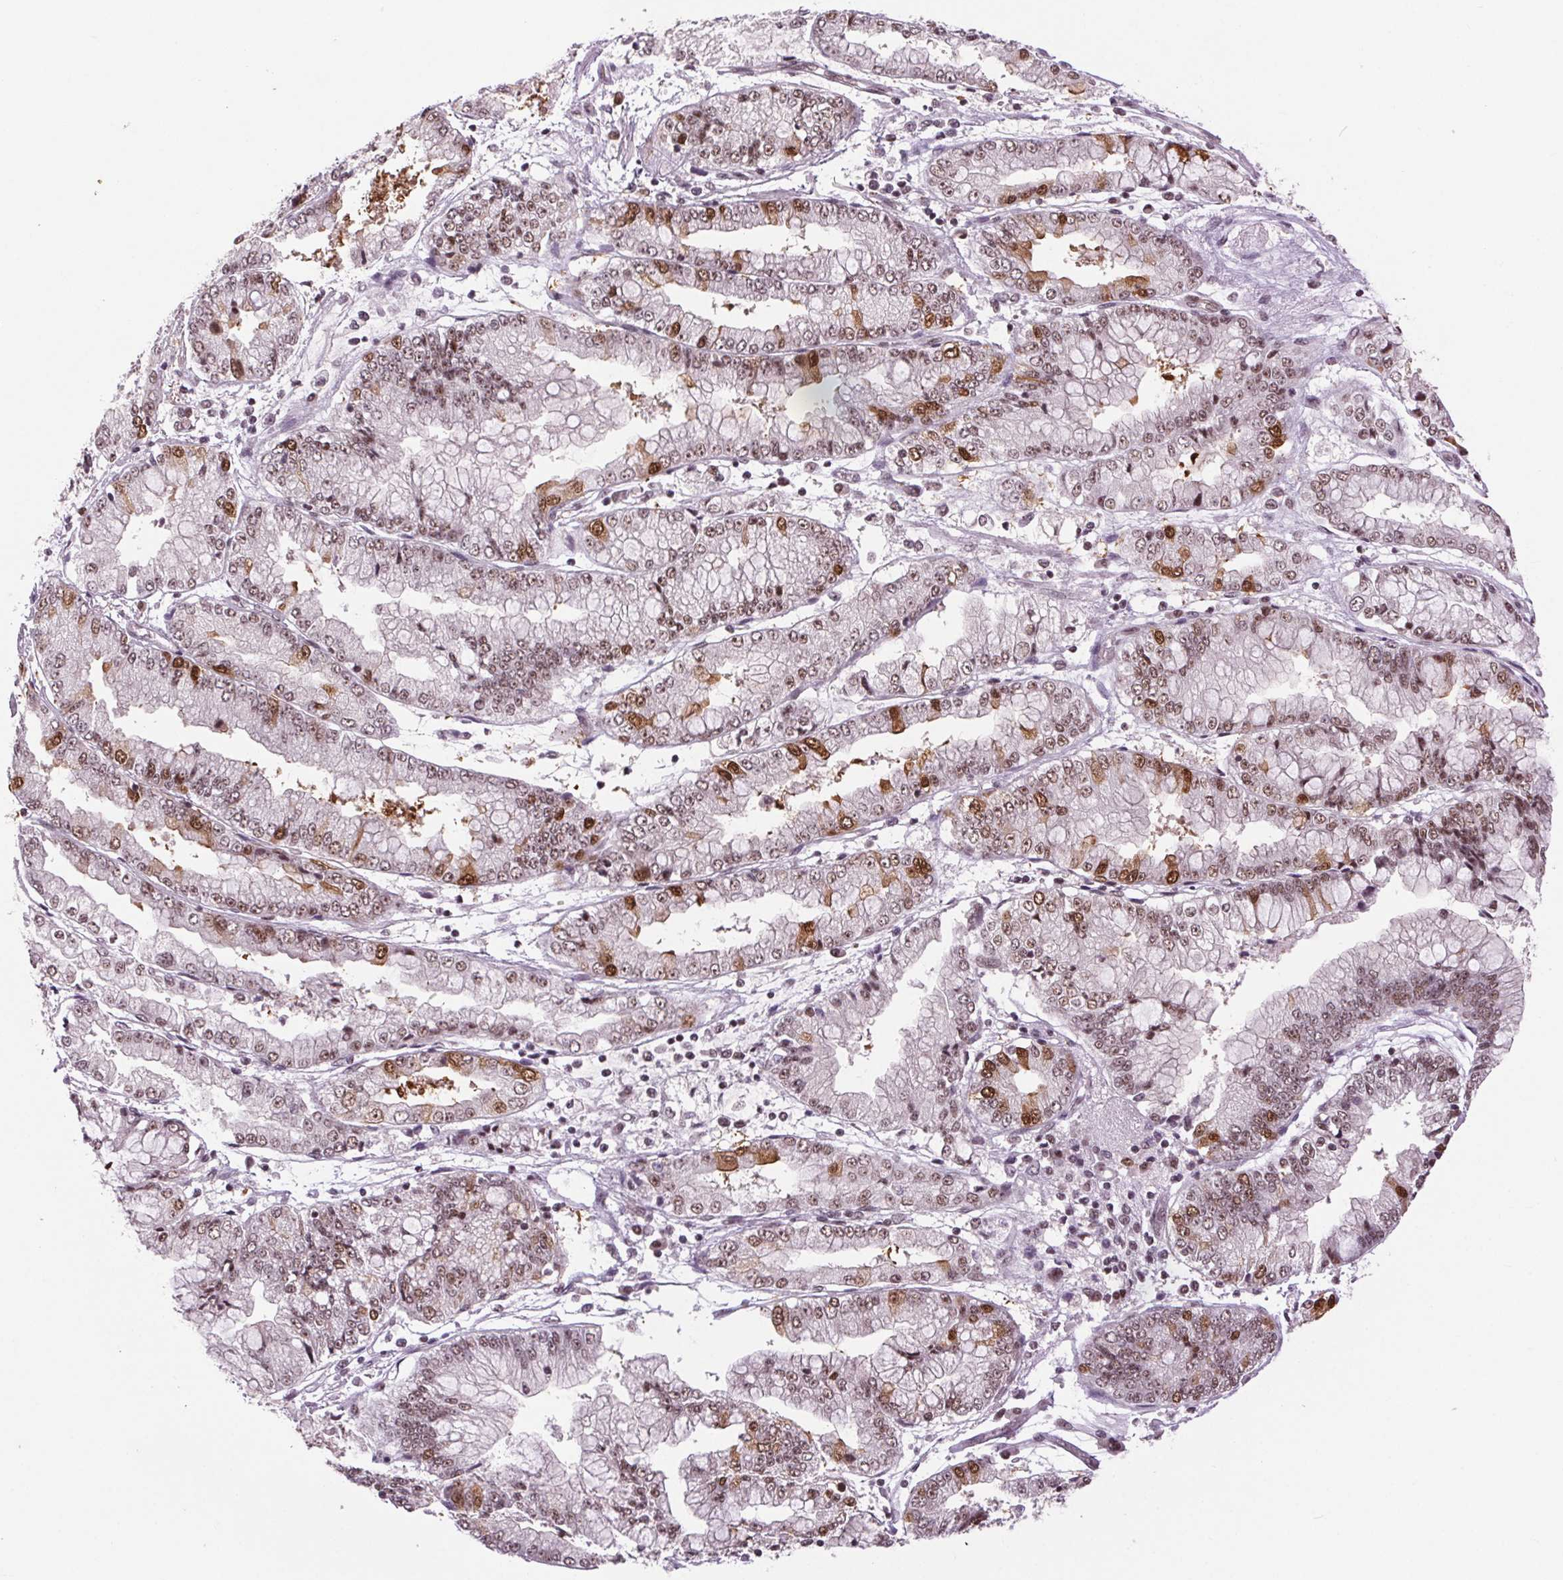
{"staining": {"intensity": "moderate", "quantity": "<25%", "location": "cytoplasmic/membranous,nuclear"}, "tissue": "stomach cancer", "cell_type": "Tumor cells", "image_type": "cancer", "snomed": [{"axis": "morphology", "description": "Adenocarcinoma, NOS"}, {"axis": "topography", "description": "Stomach, upper"}], "caption": "High-power microscopy captured an immunohistochemistry image of stomach cancer (adenocarcinoma), revealing moderate cytoplasmic/membranous and nuclear positivity in approximately <25% of tumor cells.", "gene": "CD2BP2", "patient": {"sex": "female", "age": 74}}